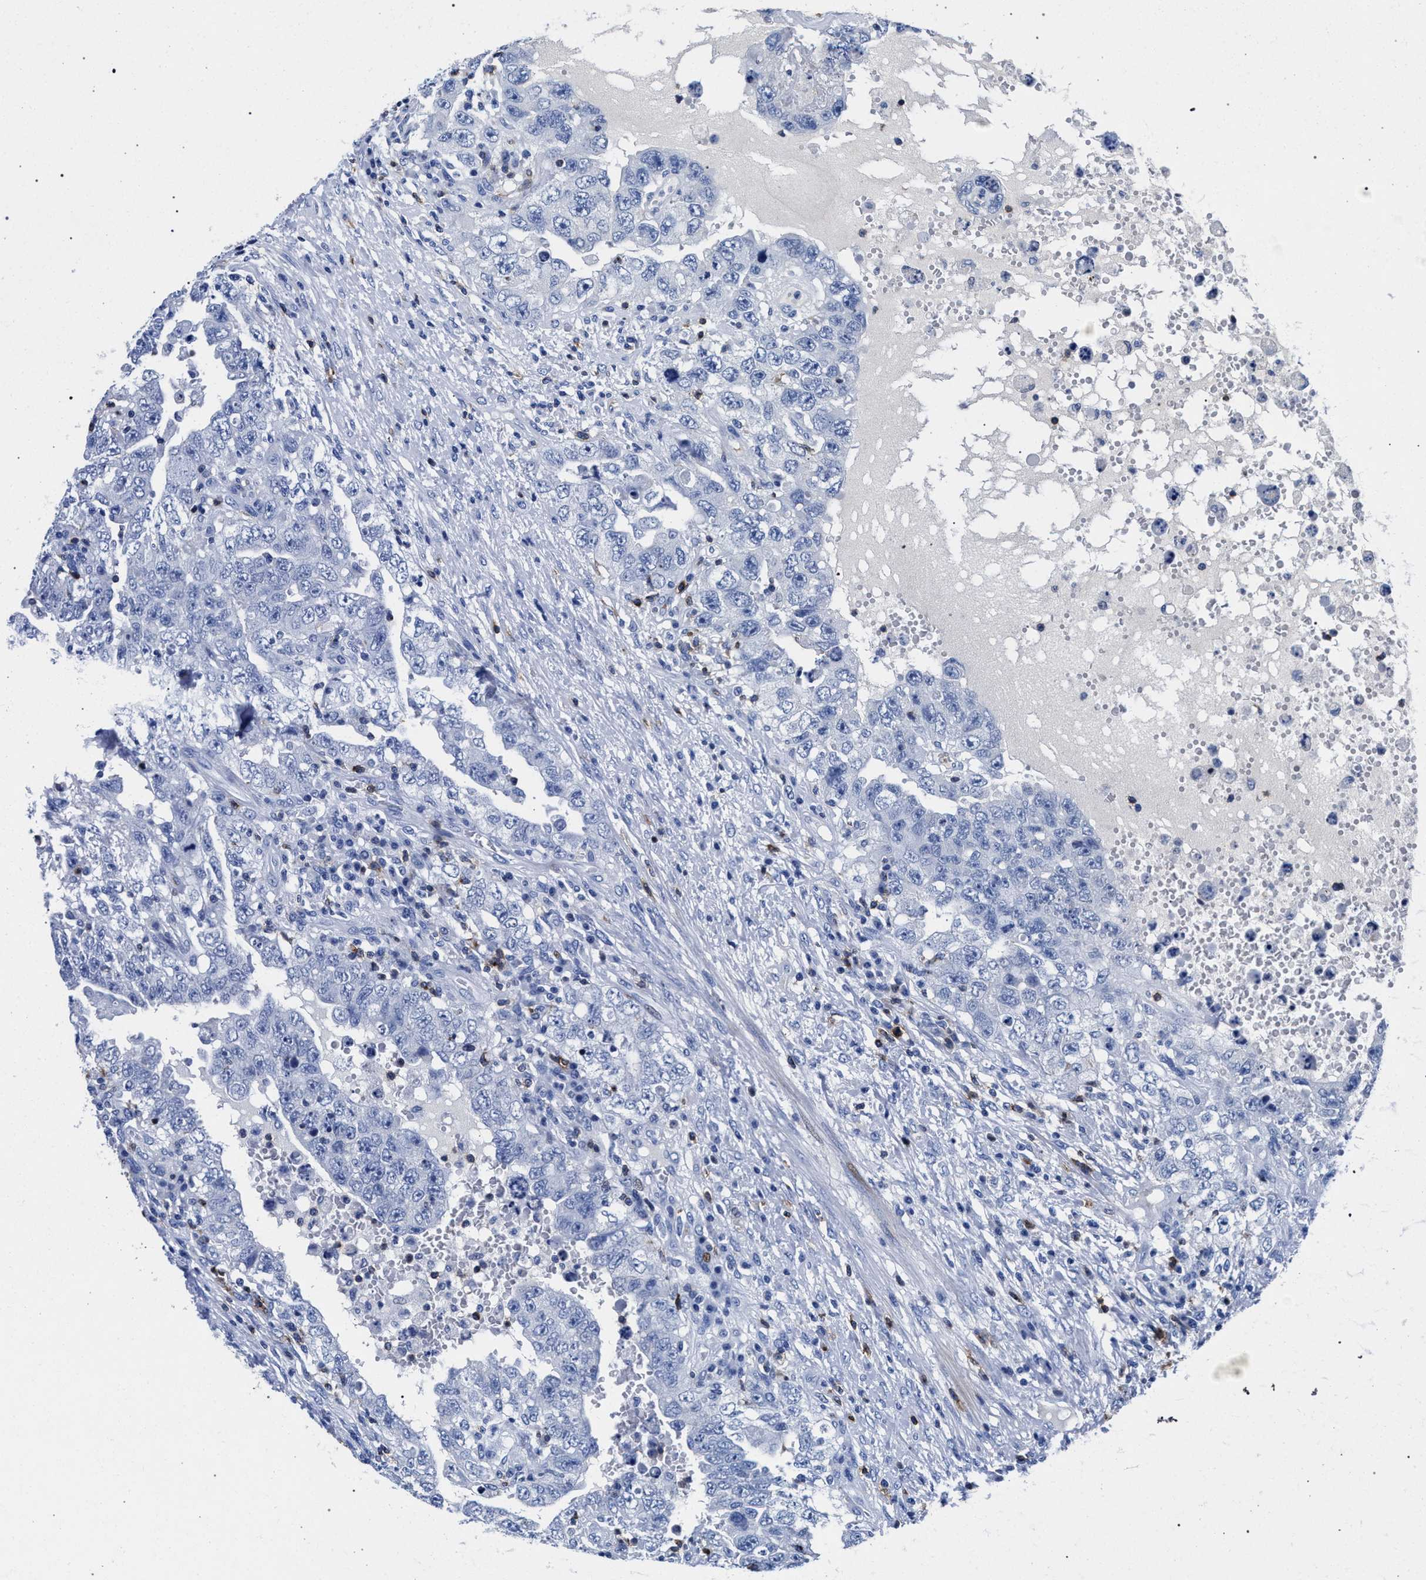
{"staining": {"intensity": "negative", "quantity": "none", "location": "none"}, "tissue": "testis cancer", "cell_type": "Tumor cells", "image_type": "cancer", "snomed": [{"axis": "morphology", "description": "Carcinoma, Embryonal, NOS"}, {"axis": "topography", "description": "Testis"}], "caption": "Immunohistochemistry (IHC) of embryonal carcinoma (testis) demonstrates no expression in tumor cells.", "gene": "KLRK1", "patient": {"sex": "male", "age": 26}}